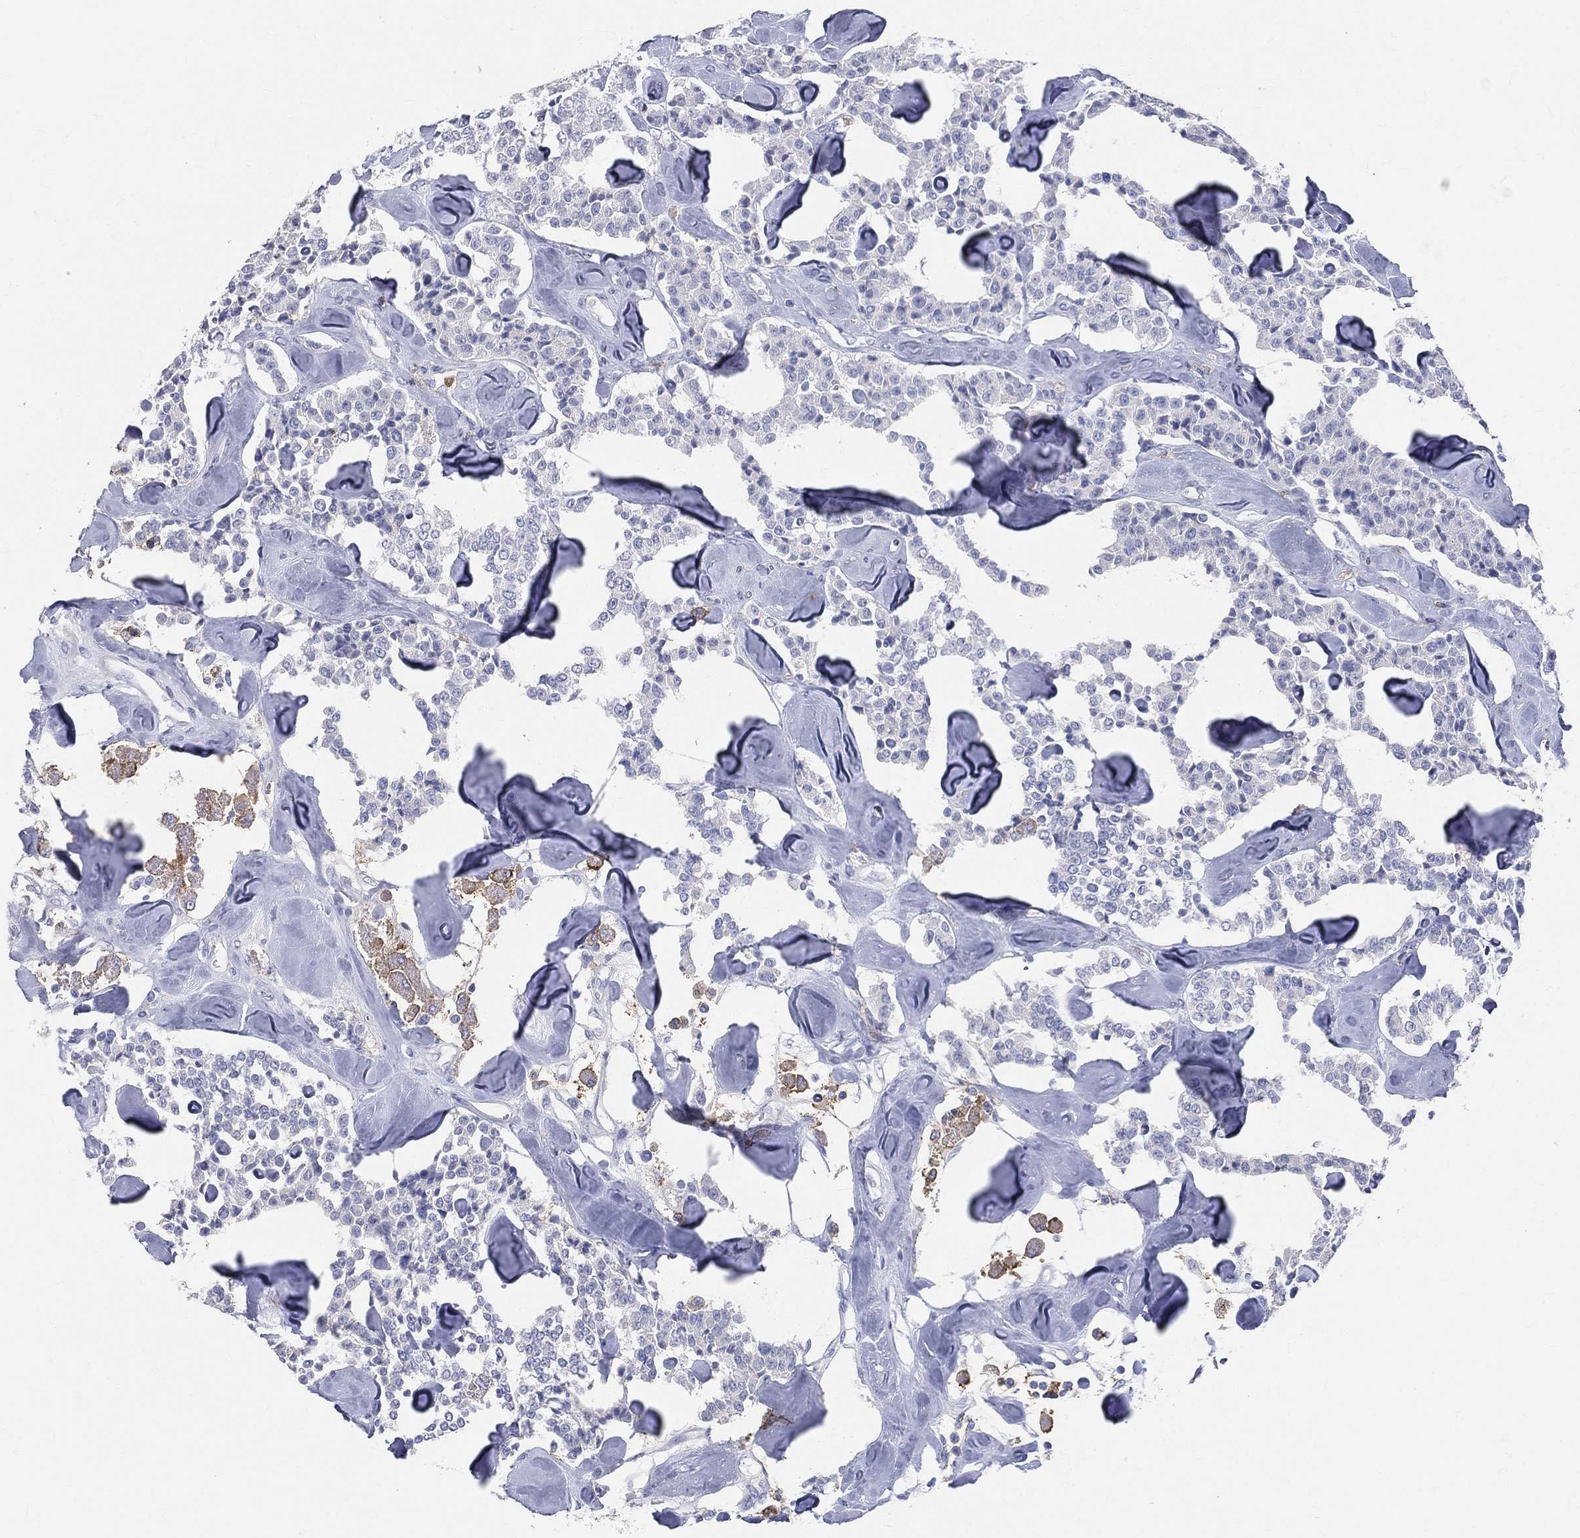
{"staining": {"intensity": "negative", "quantity": "none", "location": "none"}, "tissue": "carcinoid", "cell_type": "Tumor cells", "image_type": "cancer", "snomed": [{"axis": "morphology", "description": "Carcinoid, malignant, NOS"}, {"axis": "topography", "description": "Pancreas"}], "caption": "DAB (3,3'-diaminobenzidine) immunohistochemical staining of carcinoid demonstrates no significant expression in tumor cells.", "gene": "CD33", "patient": {"sex": "male", "age": 41}}